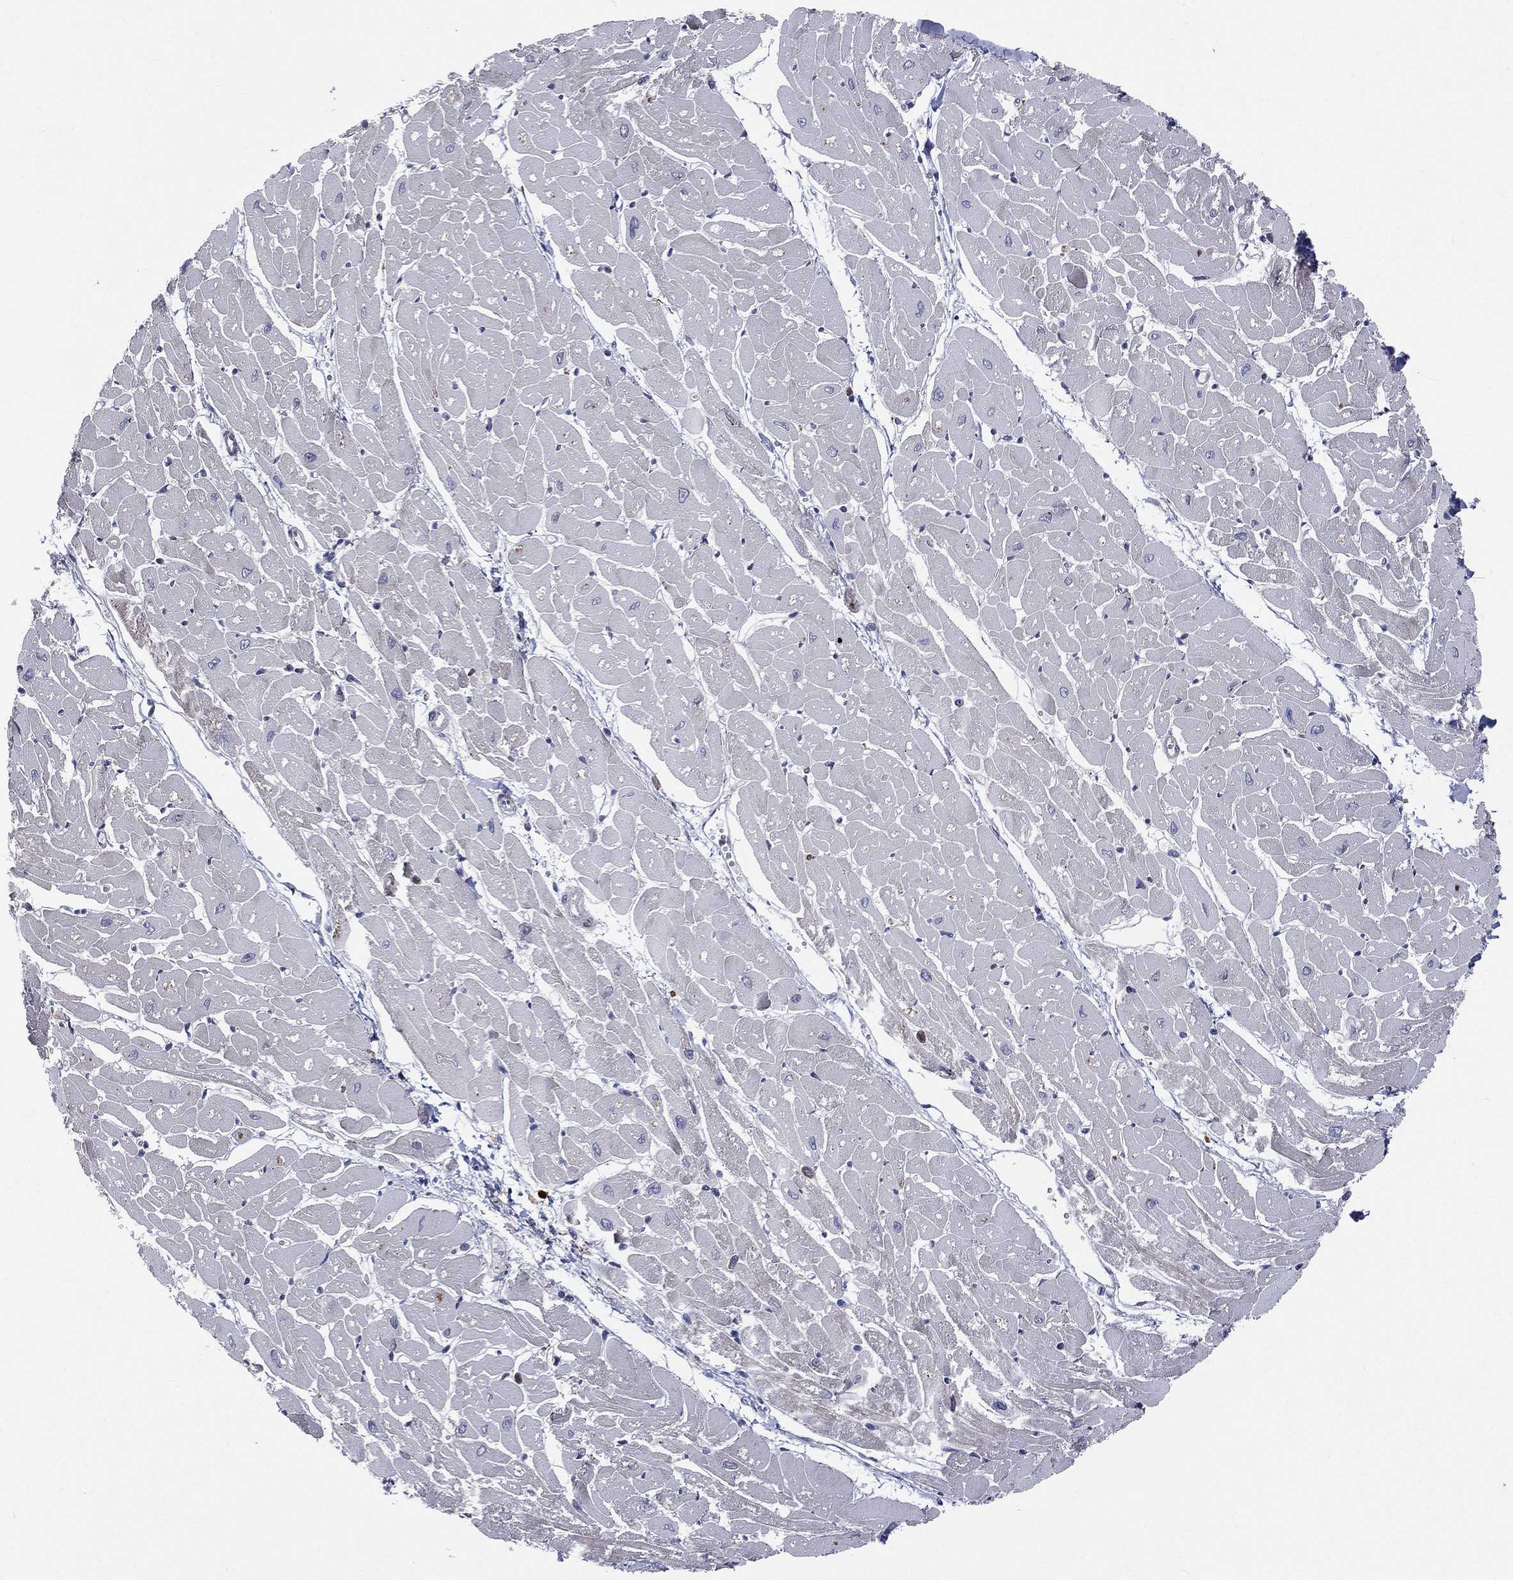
{"staining": {"intensity": "negative", "quantity": "none", "location": "none"}, "tissue": "heart muscle", "cell_type": "Cardiomyocytes", "image_type": "normal", "snomed": [{"axis": "morphology", "description": "Normal tissue, NOS"}, {"axis": "topography", "description": "Heart"}], "caption": "High power microscopy micrograph of an IHC photomicrograph of unremarkable heart muscle, revealing no significant staining in cardiomyocytes.", "gene": "CCDC159", "patient": {"sex": "male", "age": 57}}